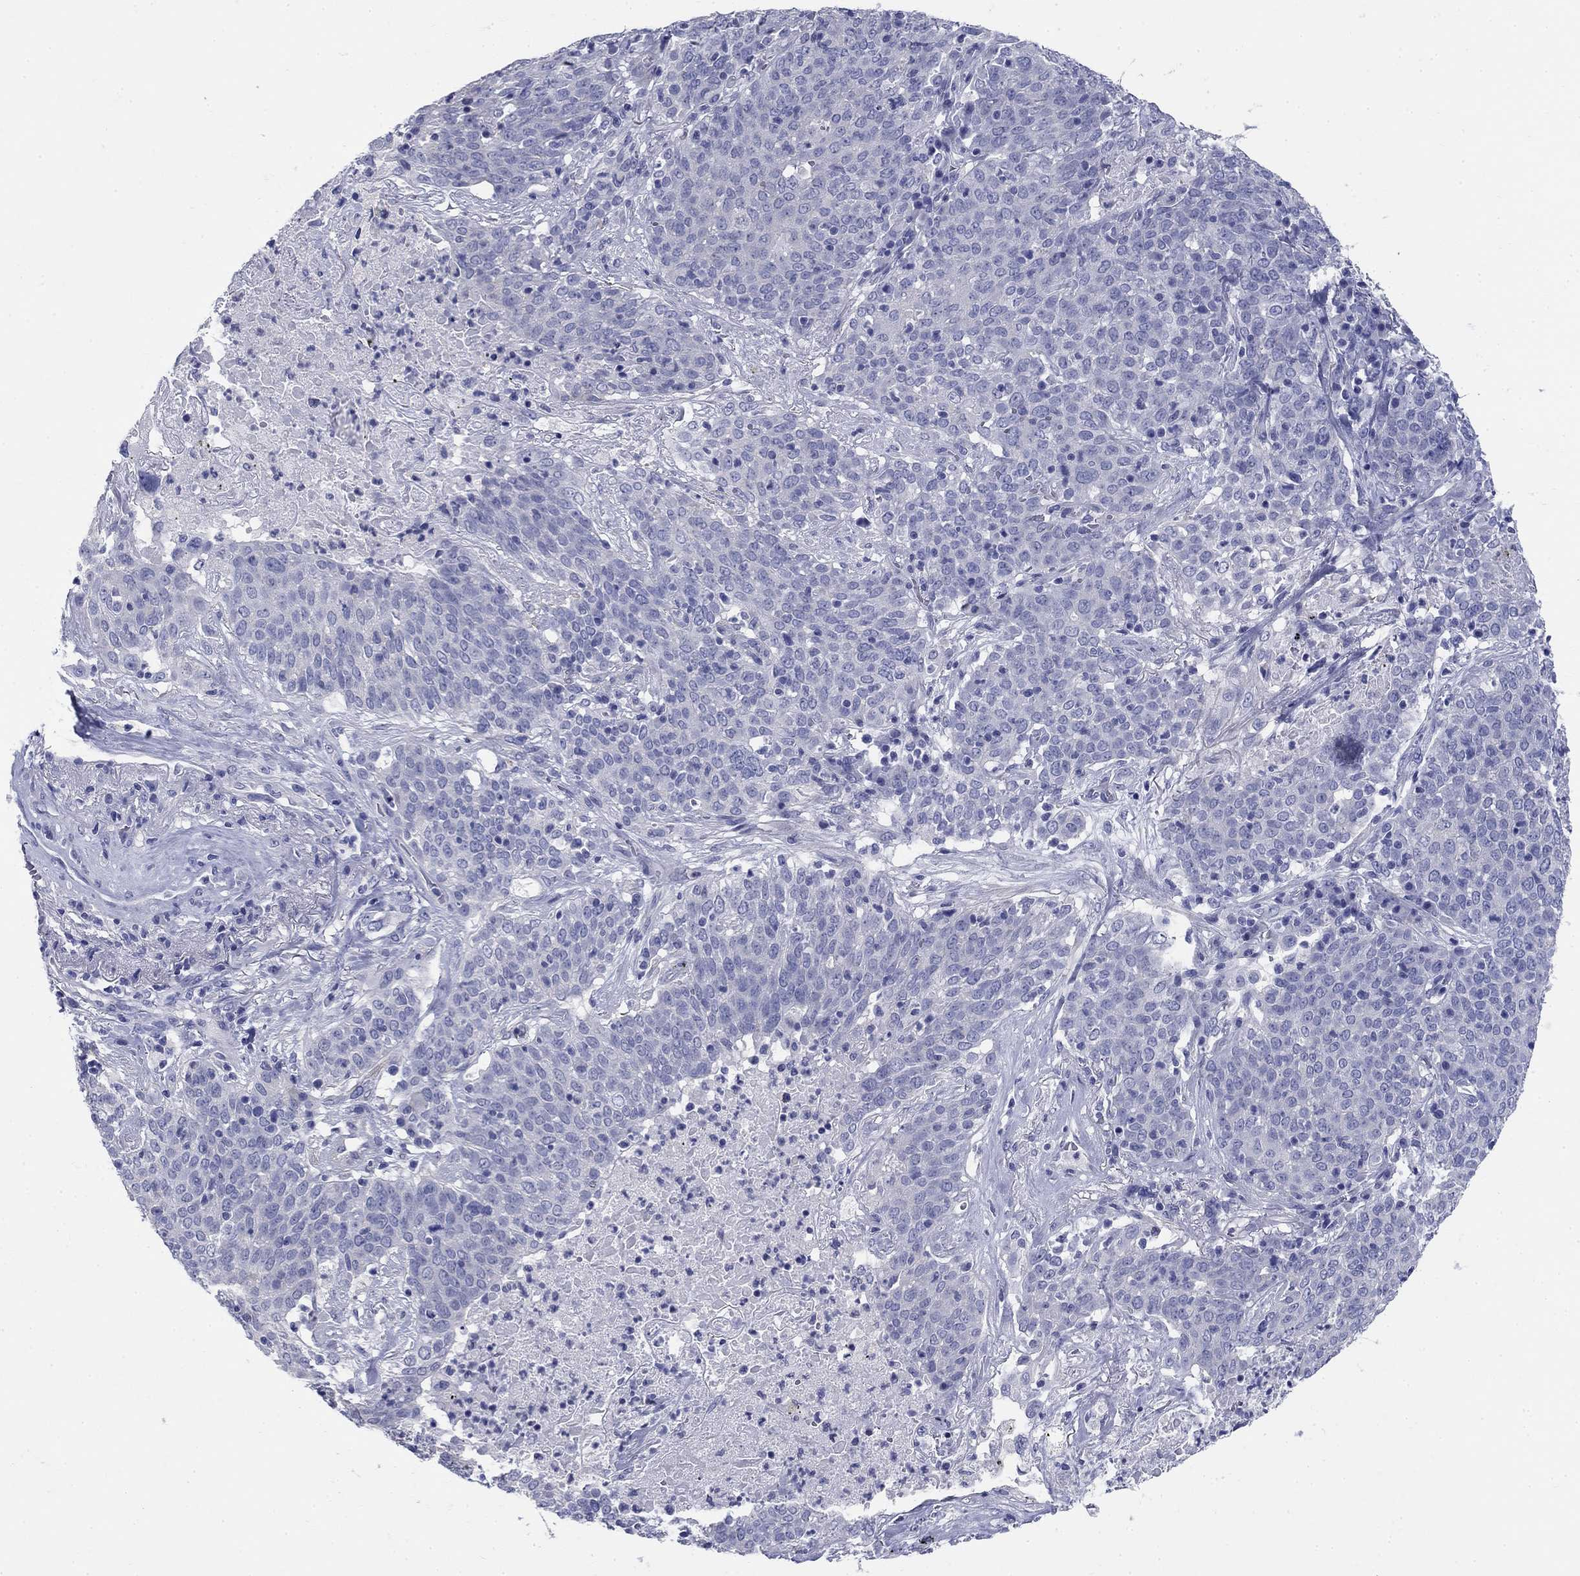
{"staining": {"intensity": "negative", "quantity": "none", "location": "none"}, "tissue": "lung cancer", "cell_type": "Tumor cells", "image_type": "cancer", "snomed": [{"axis": "morphology", "description": "Squamous cell carcinoma, NOS"}, {"axis": "topography", "description": "Lung"}], "caption": "There is no significant expression in tumor cells of lung squamous cell carcinoma.", "gene": "PRKCG", "patient": {"sex": "male", "age": 82}}